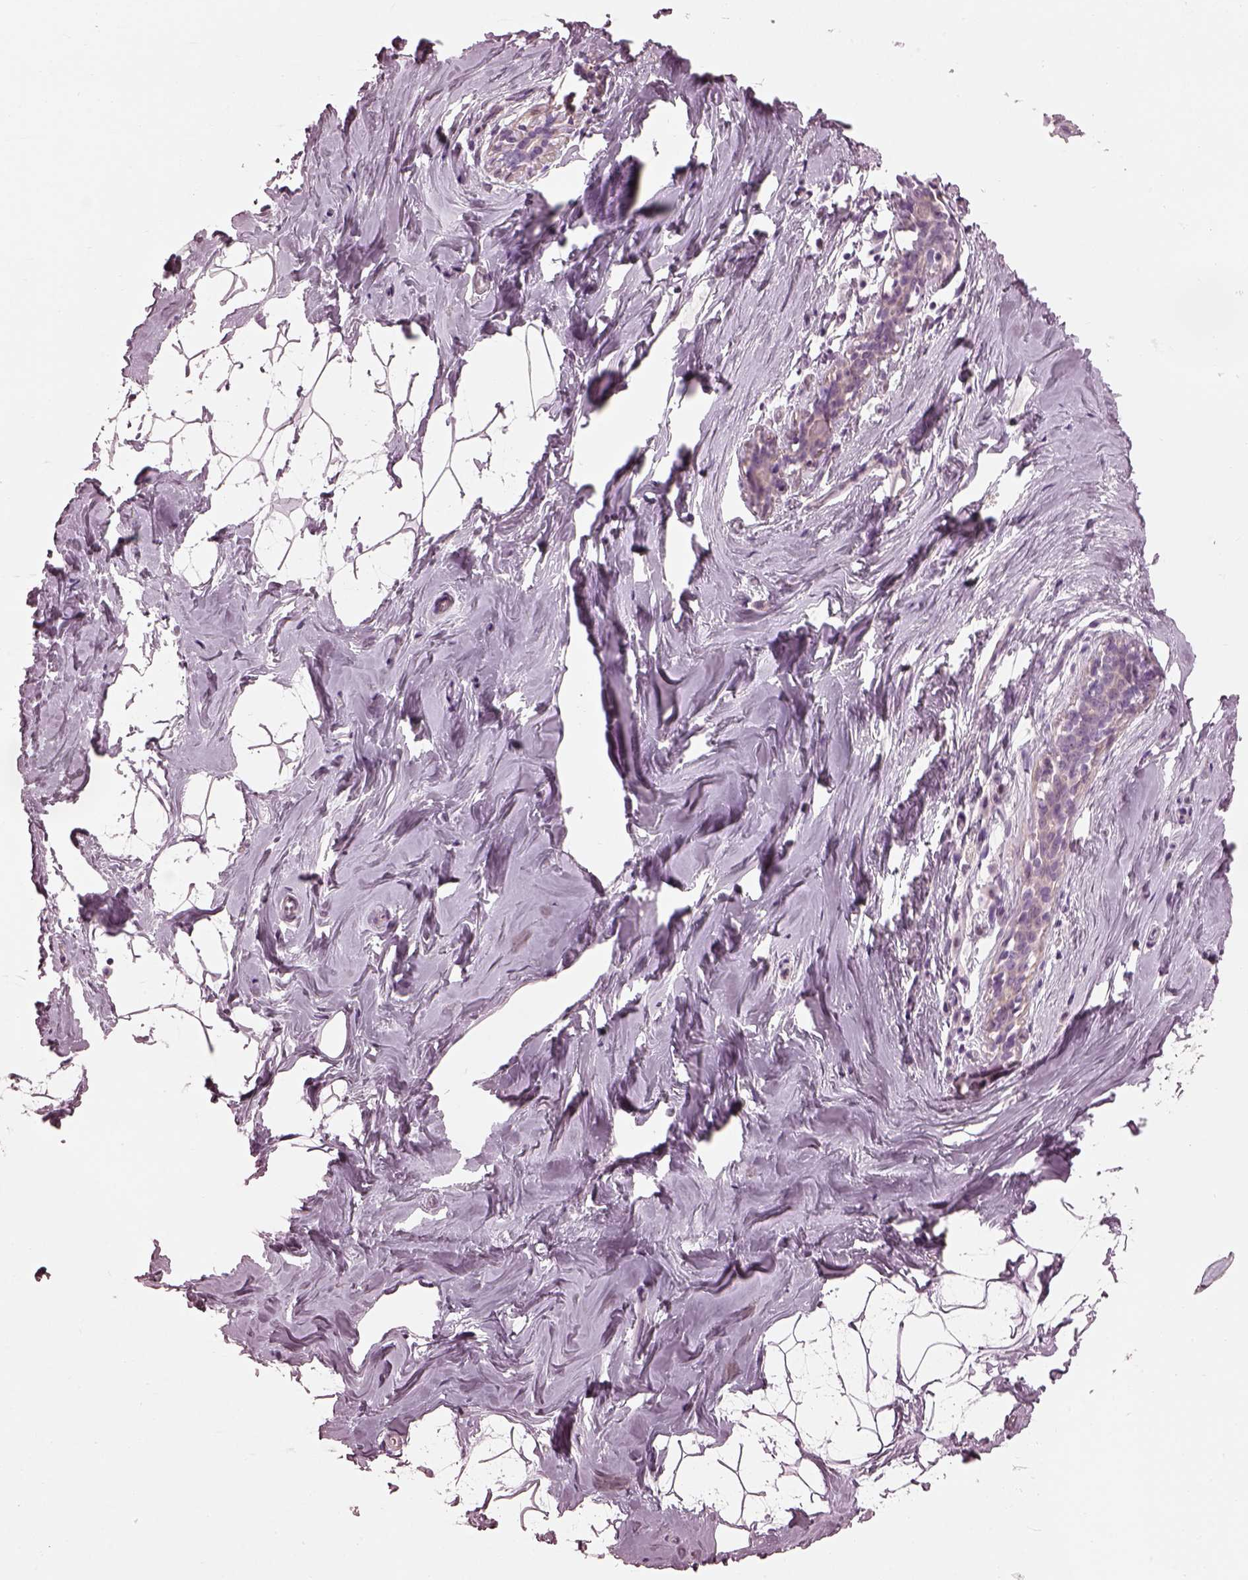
{"staining": {"intensity": "negative", "quantity": "none", "location": "none"}, "tissue": "breast", "cell_type": "Adipocytes", "image_type": "normal", "snomed": [{"axis": "morphology", "description": "Normal tissue, NOS"}, {"axis": "topography", "description": "Breast"}], "caption": "Immunohistochemistry photomicrograph of normal human breast stained for a protein (brown), which exhibits no positivity in adipocytes. (DAB (3,3'-diaminobenzidine) immunohistochemistry, high magnification).", "gene": "BFSP1", "patient": {"sex": "female", "age": 32}}